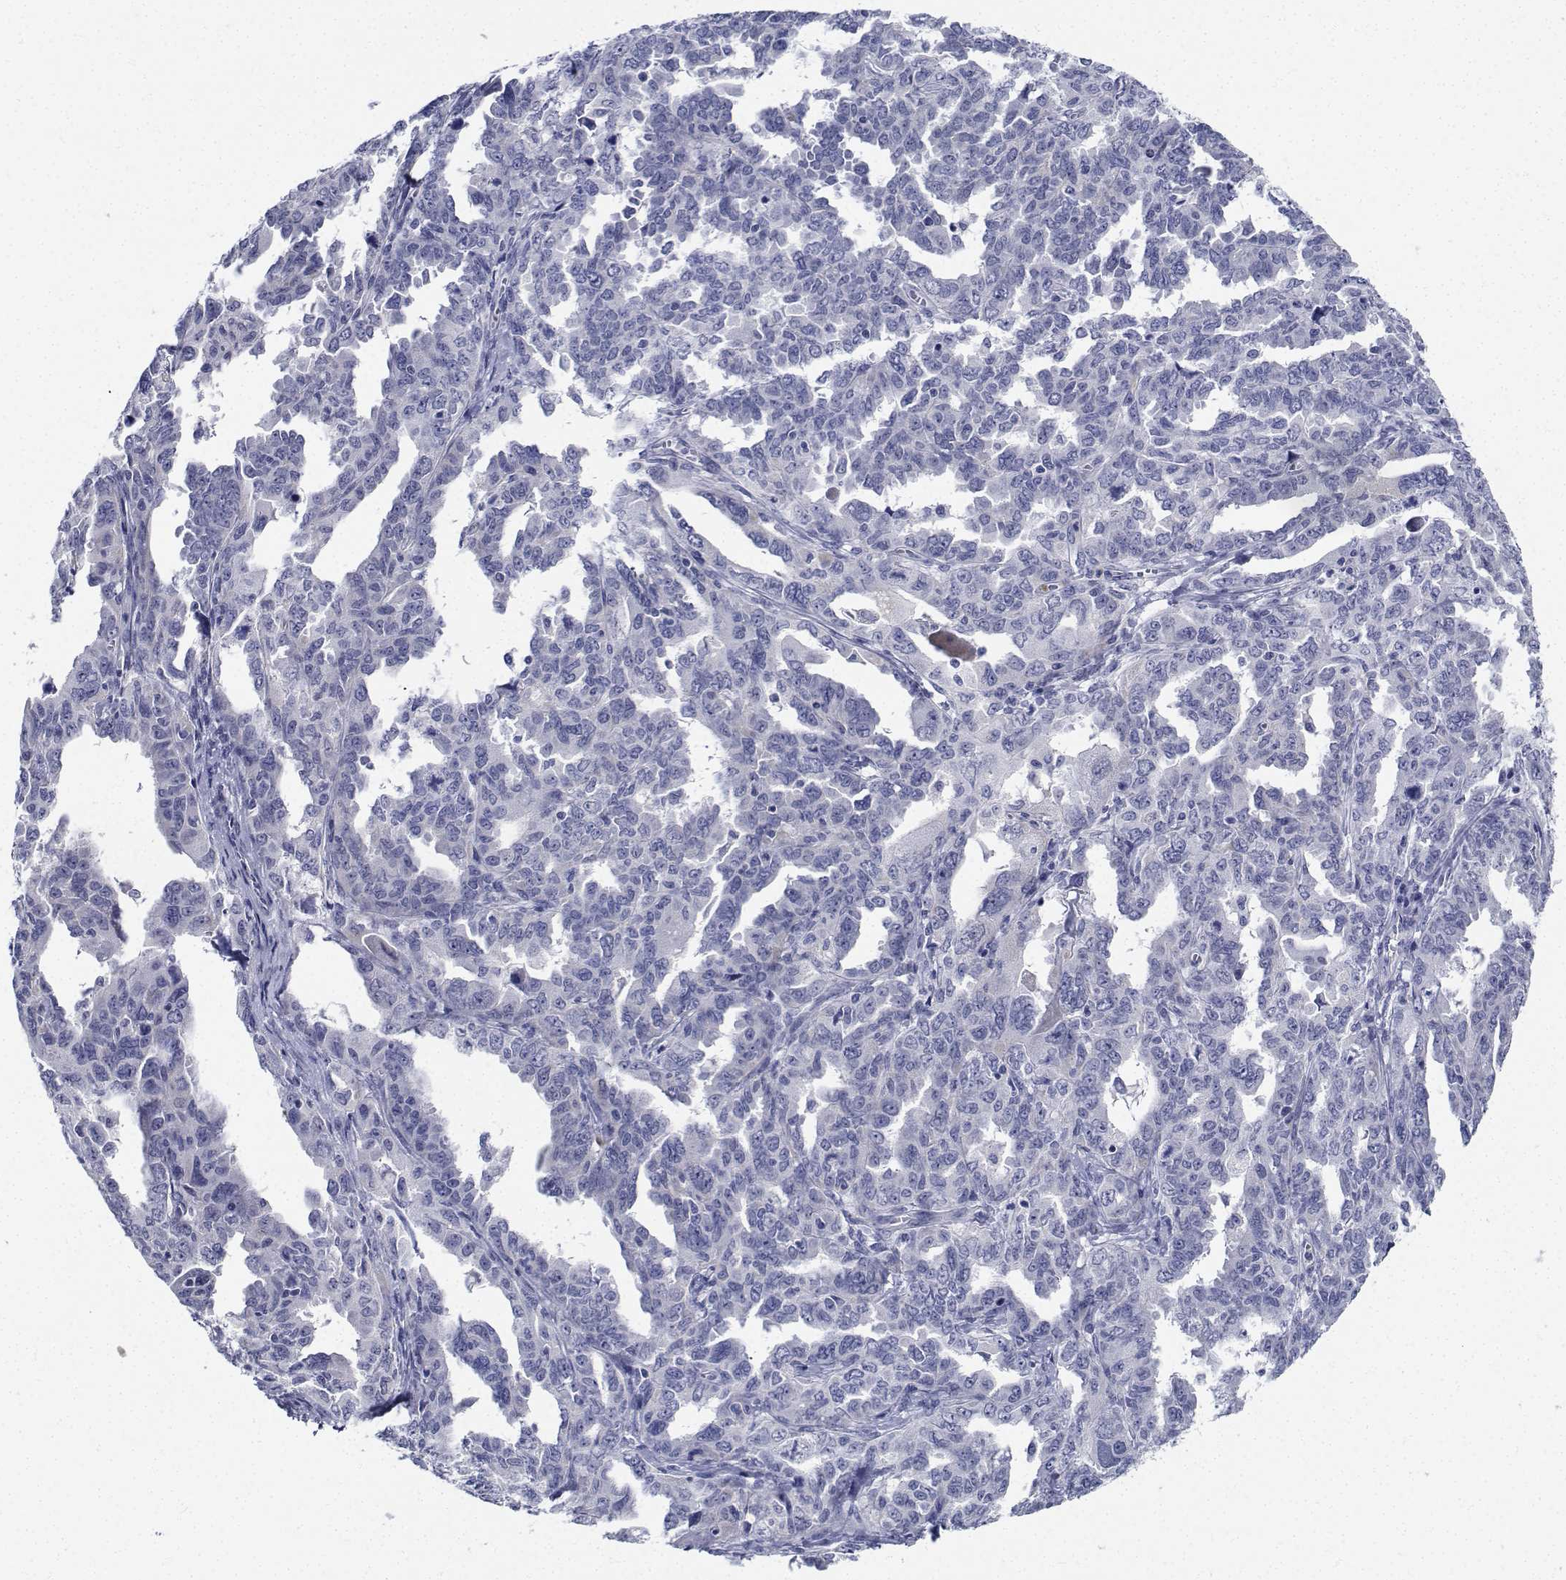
{"staining": {"intensity": "negative", "quantity": "none", "location": "none"}, "tissue": "ovarian cancer", "cell_type": "Tumor cells", "image_type": "cancer", "snomed": [{"axis": "morphology", "description": "Adenocarcinoma, NOS"}, {"axis": "morphology", "description": "Carcinoma, endometroid"}, {"axis": "topography", "description": "Ovary"}], "caption": "Immunohistochemical staining of human ovarian adenocarcinoma shows no significant staining in tumor cells.", "gene": "PLXNA4", "patient": {"sex": "female", "age": 72}}